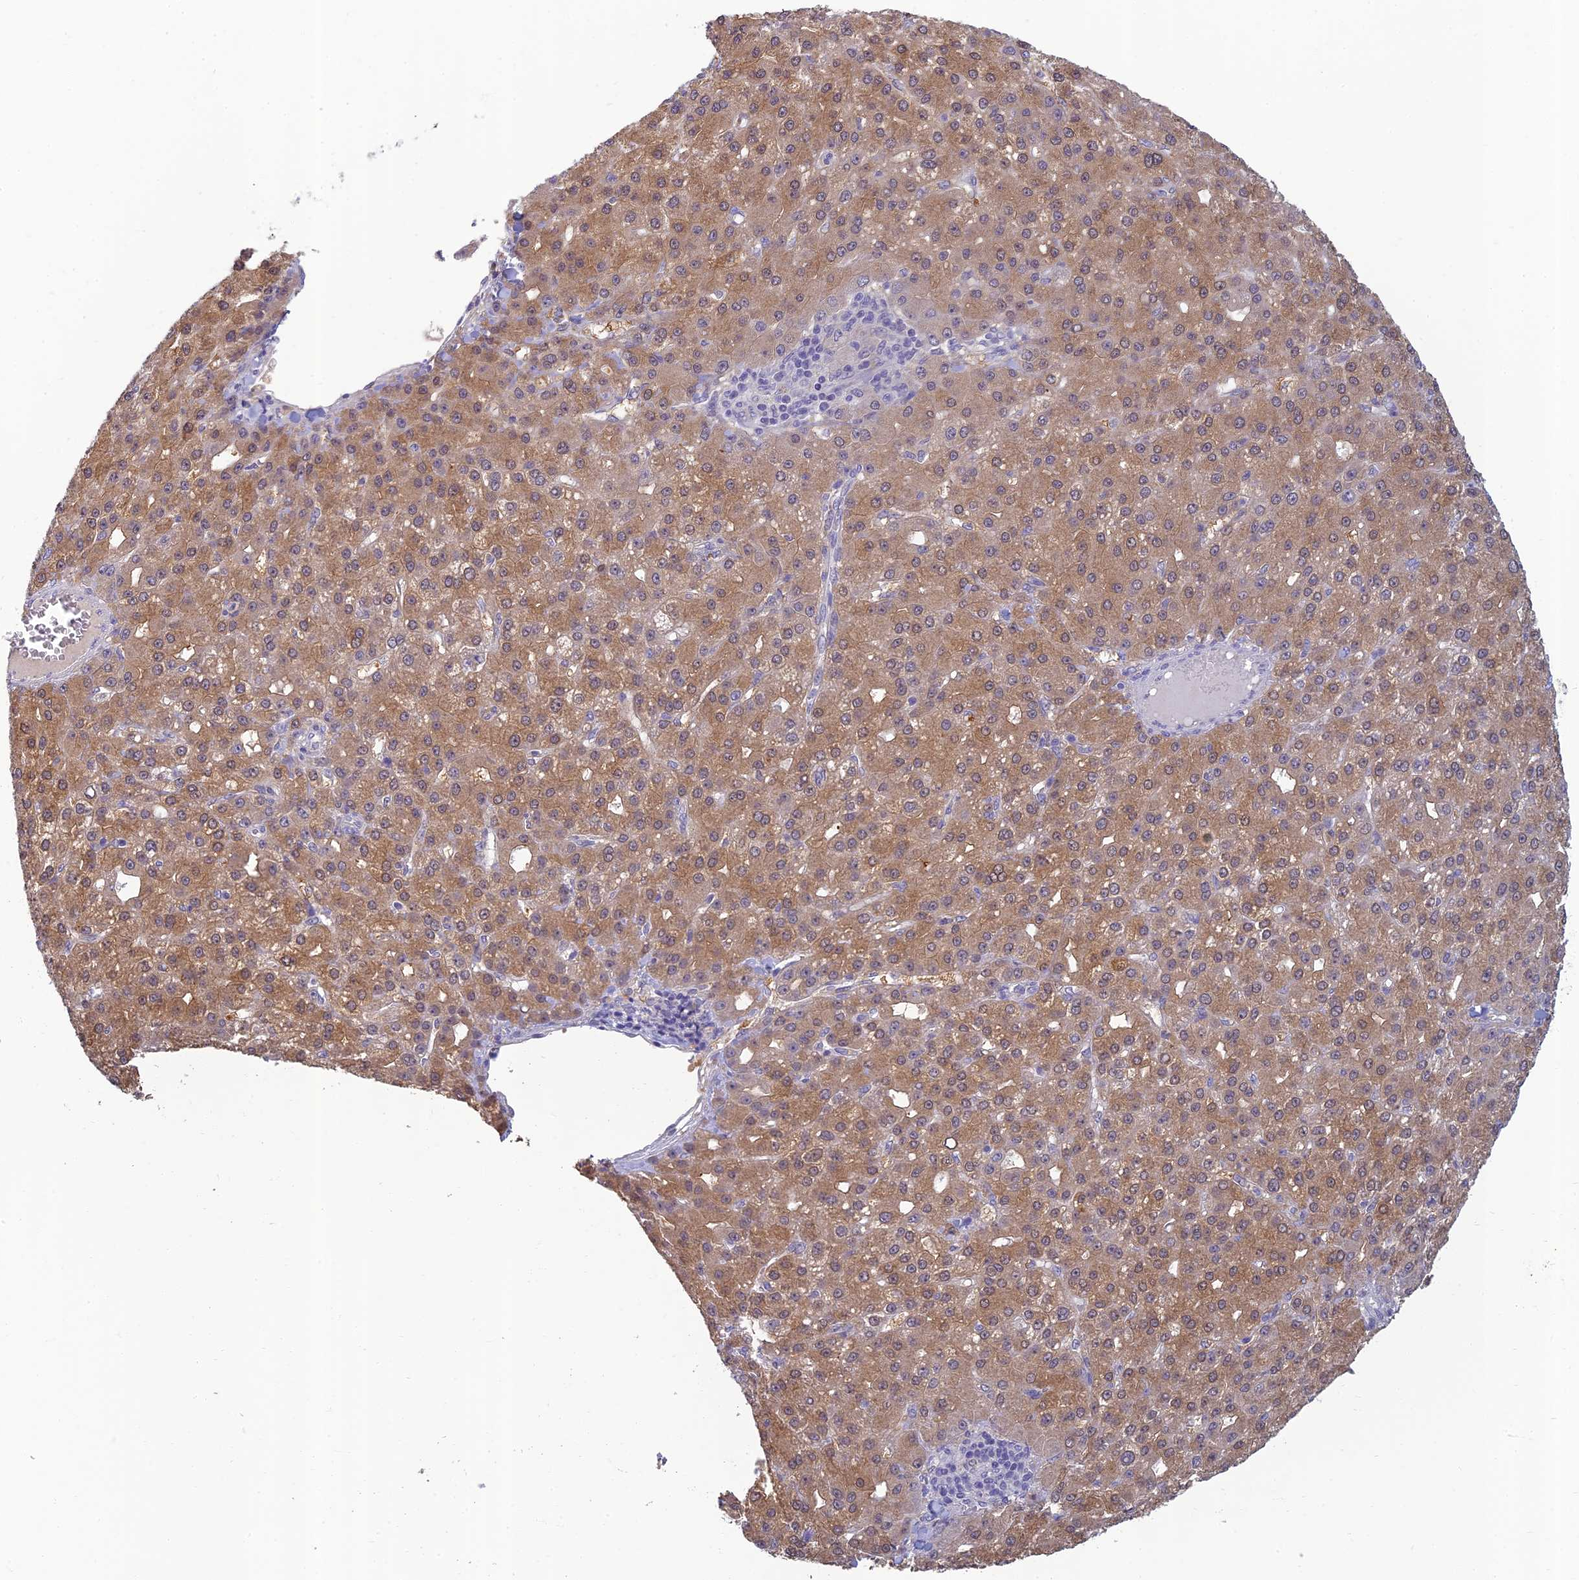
{"staining": {"intensity": "moderate", "quantity": ">75%", "location": "cytoplasmic/membranous"}, "tissue": "liver cancer", "cell_type": "Tumor cells", "image_type": "cancer", "snomed": [{"axis": "morphology", "description": "Carcinoma, Hepatocellular, NOS"}, {"axis": "topography", "description": "Liver"}], "caption": "Human liver hepatocellular carcinoma stained with a brown dye reveals moderate cytoplasmic/membranous positive expression in approximately >75% of tumor cells.", "gene": "SLC25A41", "patient": {"sex": "male", "age": 67}}